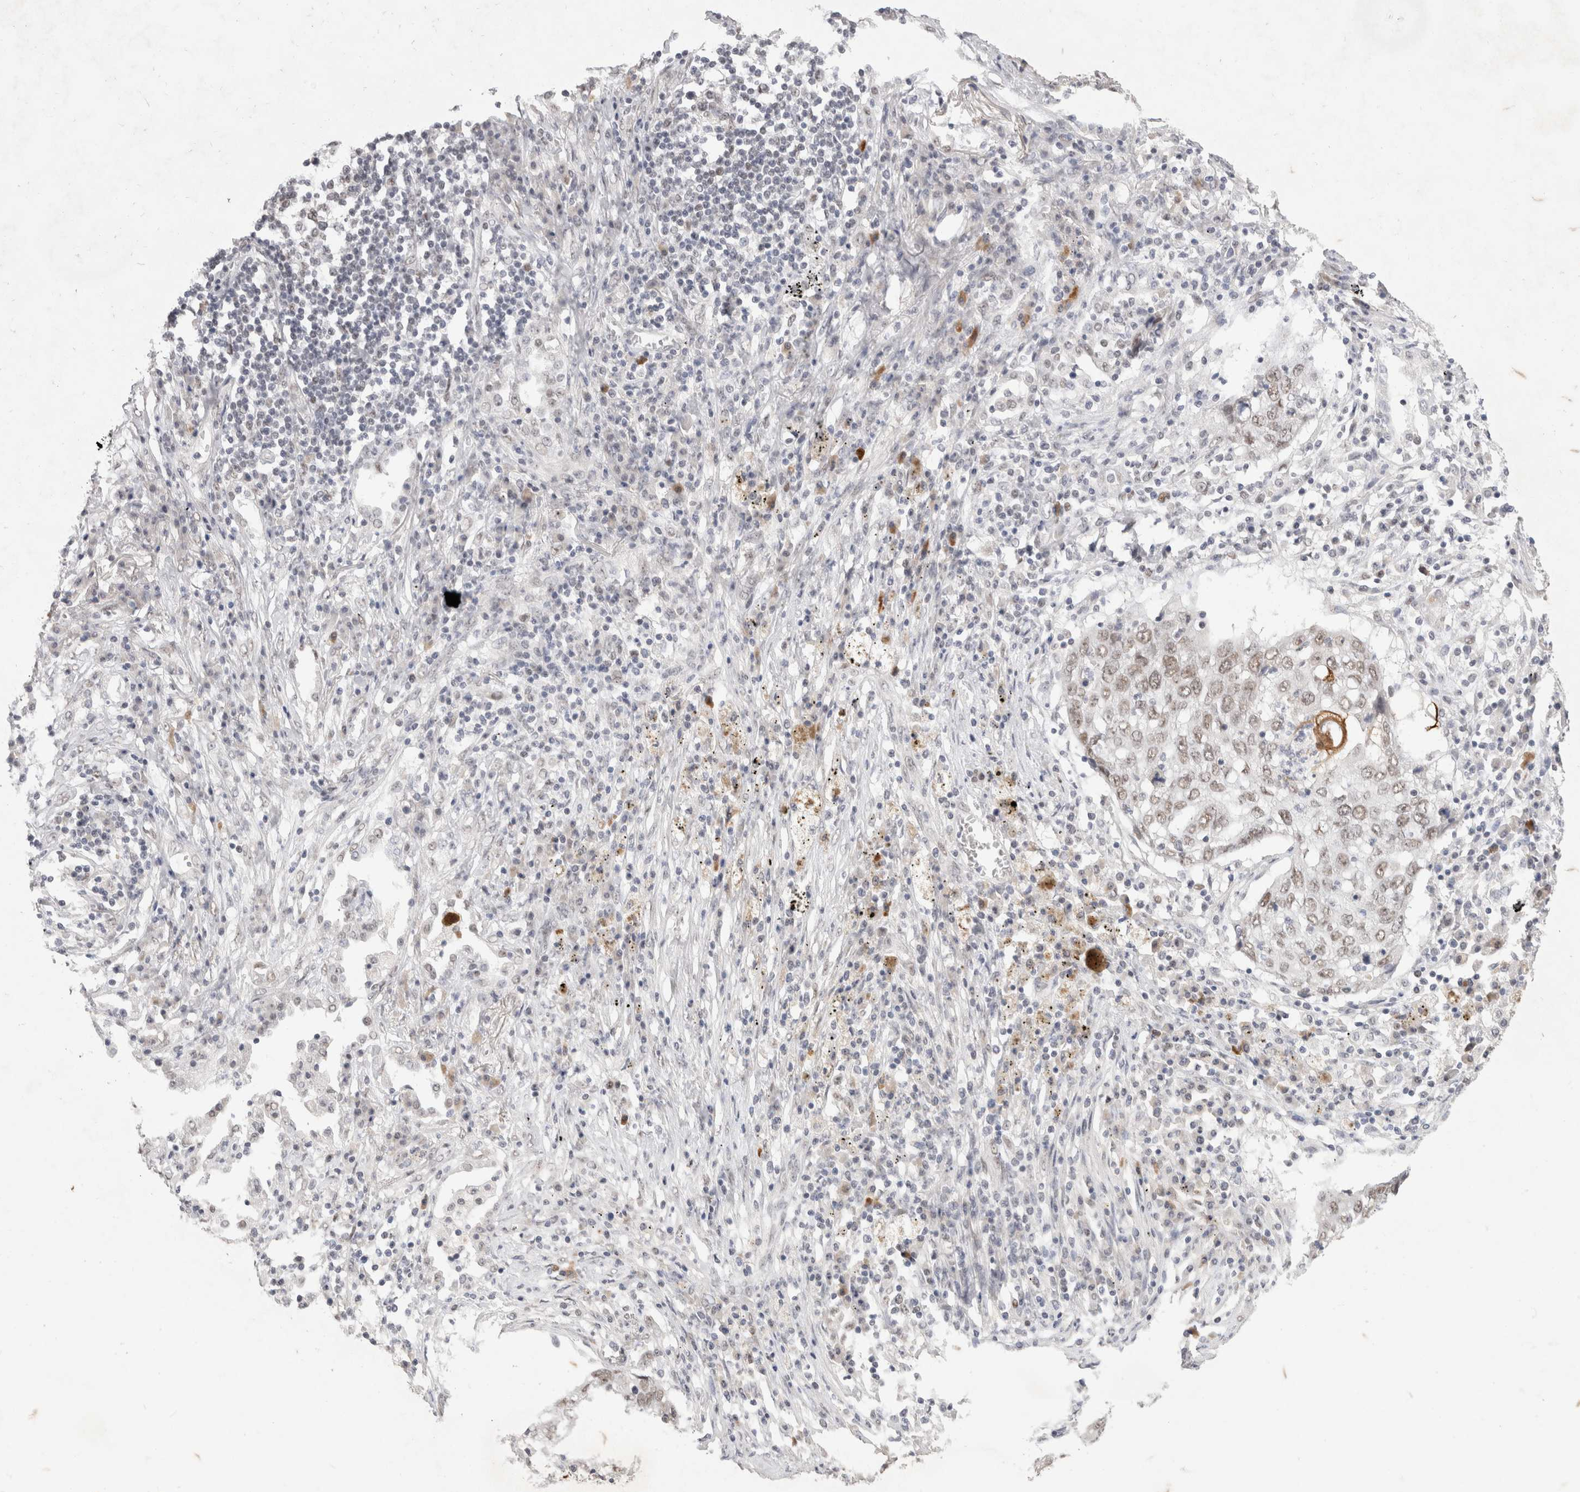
{"staining": {"intensity": "weak", "quantity": ">75%", "location": "nuclear"}, "tissue": "lung cancer", "cell_type": "Tumor cells", "image_type": "cancer", "snomed": [{"axis": "morphology", "description": "Squamous cell carcinoma, NOS"}, {"axis": "topography", "description": "Lung"}], "caption": "Immunohistochemistry staining of lung cancer, which reveals low levels of weak nuclear positivity in about >75% of tumor cells indicating weak nuclear protein positivity. The staining was performed using DAB (brown) for protein detection and nuclei were counterstained in hematoxylin (blue).", "gene": "RECQL4", "patient": {"sex": "female", "age": 63}}